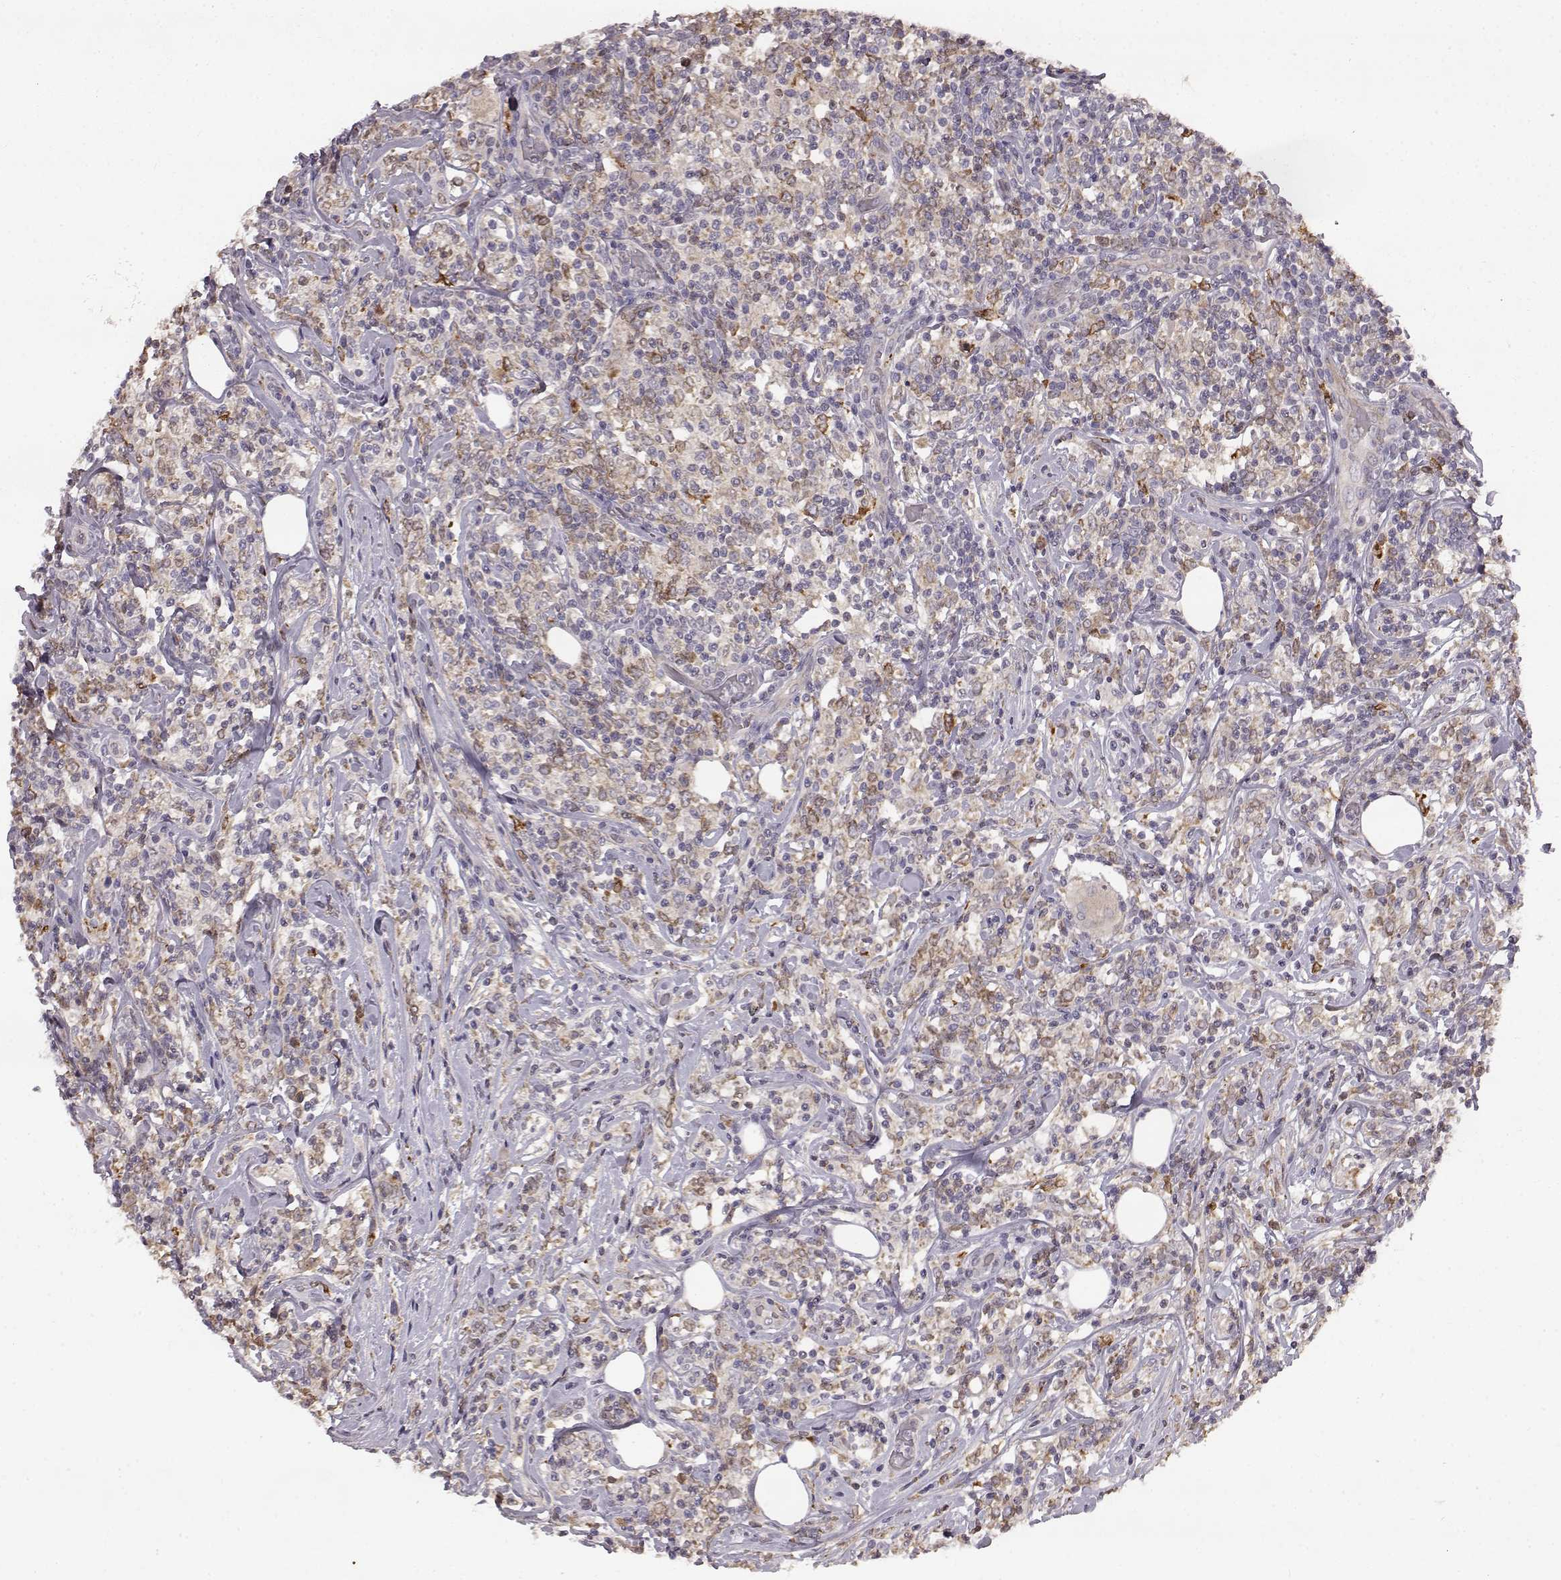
{"staining": {"intensity": "weak", "quantity": ">75%", "location": "cytoplasmic/membranous"}, "tissue": "lymphoma", "cell_type": "Tumor cells", "image_type": "cancer", "snomed": [{"axis": "morphology", "description": "Malignant lymphoma, non-Hodgkin's type, High grade"}, {"axis": "topography", "description": "Lymph node"}], "caption": "This is an image of IHC staining of malignant lymphoma, non-Hodgkin's type (high-grade), which shows weak positivity in the cytoplasmic/membranous of tumor cells.", "gene": "SPAG17", "patient": {"sex": "female", "age": 84}}